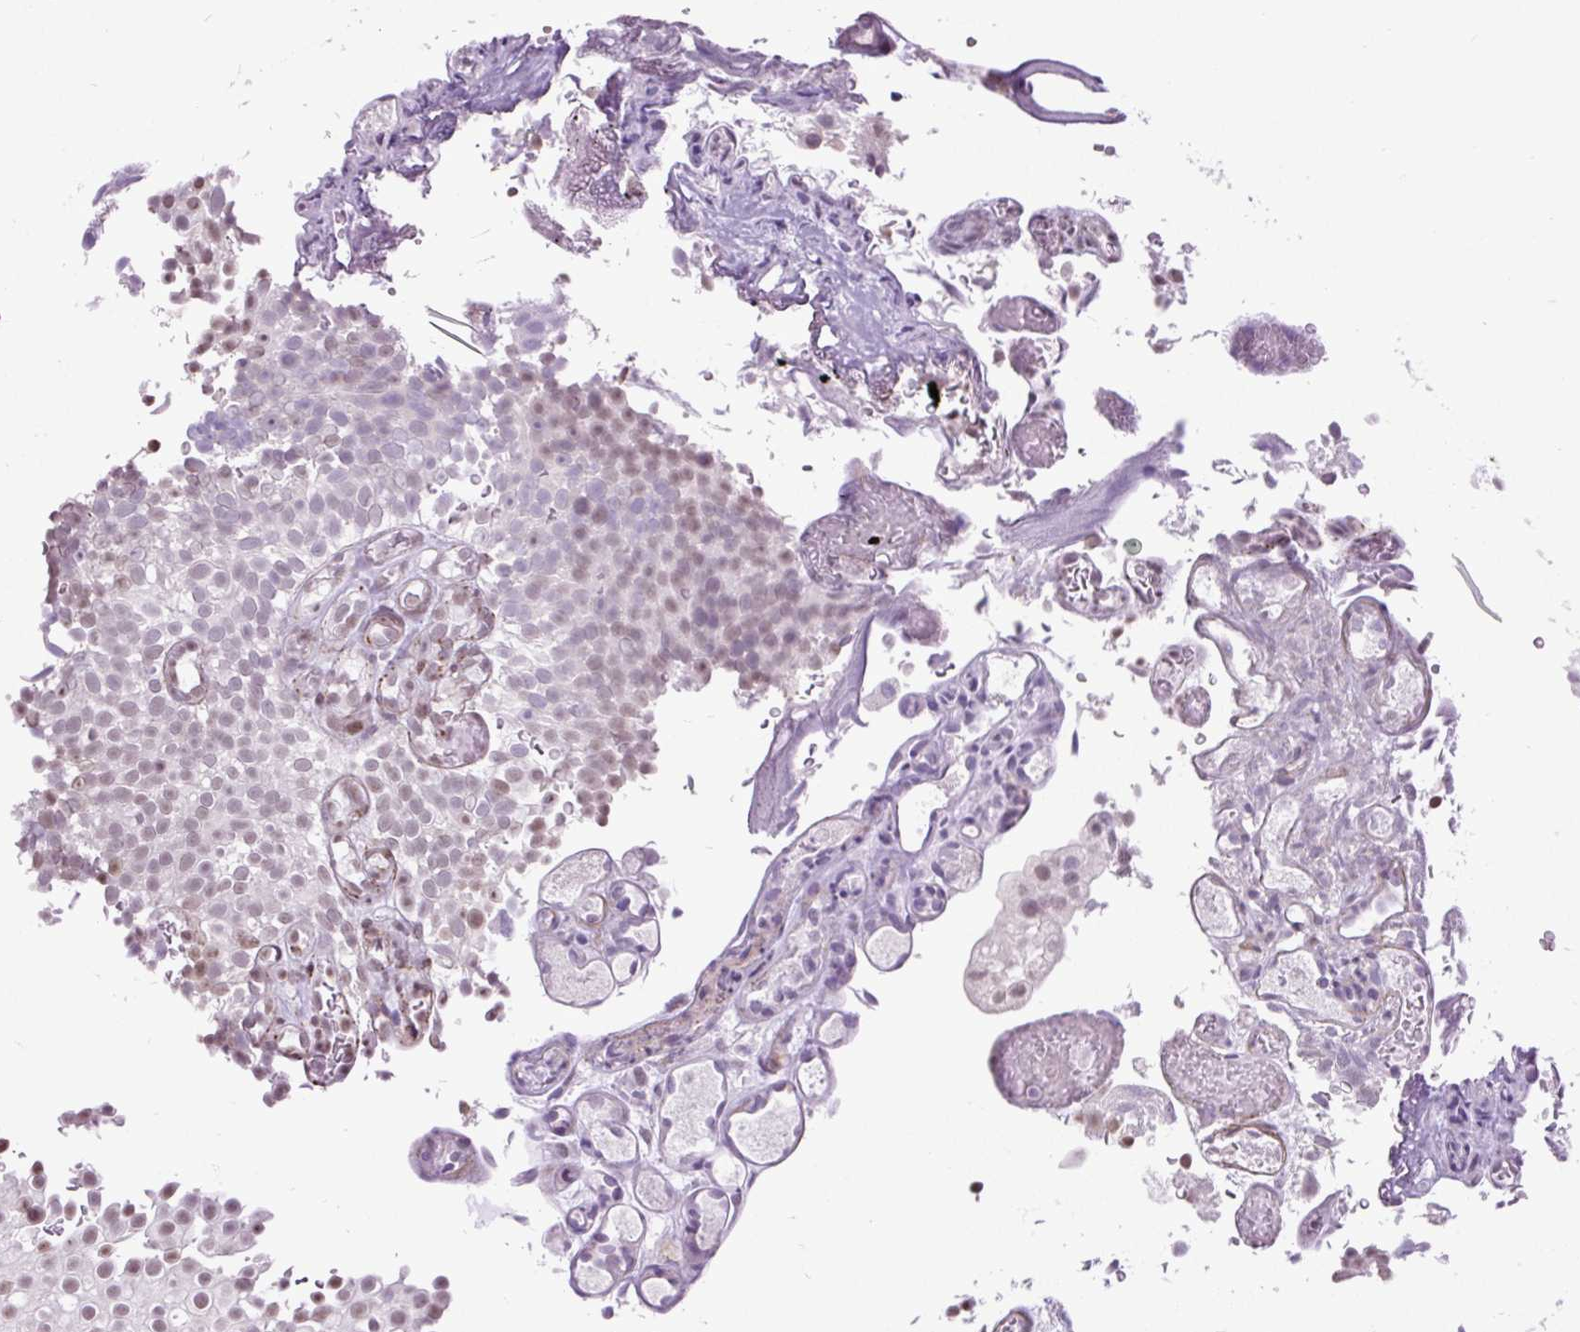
{"staining": {"intensity": "weak", "quantity": "25%-75%", "location": "nuclear"}, "tissue": "urothelial cancer", "cell_type": "Tumor cells", "image_type": "cancer", "snomed": [{"axis": "morphology", "description": "Urothelial carcinoma, Low grade"}, {"axis": "topography", "description": "Urinary bladder"}], "caption": "Protein staining by IHC displays weak nuclear staining in approximately 25%-75% of tumor cells in urothelial carcinoma (low-grade).", "gene": "ZNF197", "patient": {"sex": "male", "age": 78}}